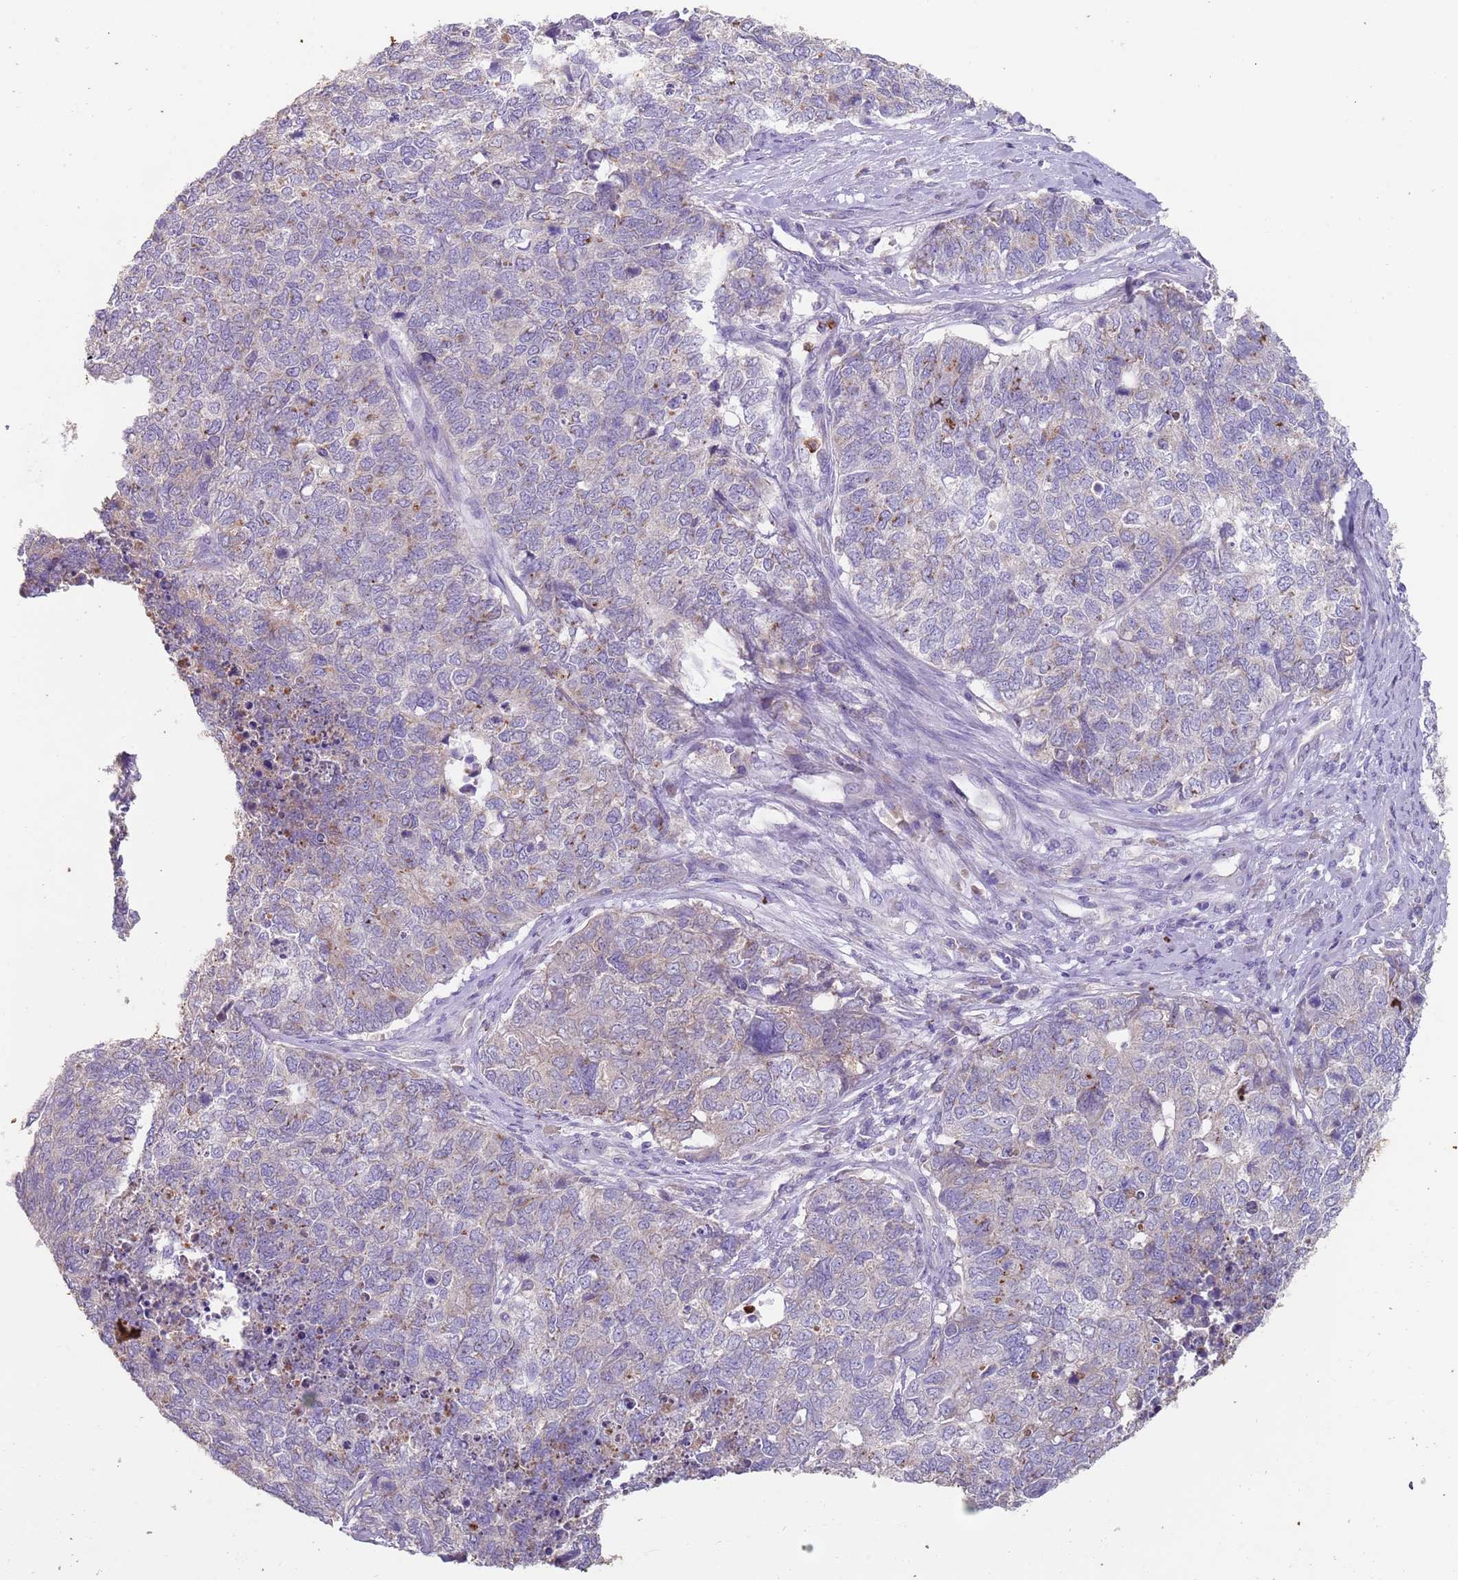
{"staining": {"intensity": "weak", "quantity": "<25%", "location": "cytoplasmic/membranous"}, "tissue": "cervical cancer", "cell_type": "Tumor cells", "image_type": "cancer", "snomed": [{"axis": "morphology", "description": "Squamous cell carcinoma, NOS"}, {"axis": "topography", "description": "Cervix"}], "caption": "A high-resolution micrograph shows immunohistochemistry staining of cervical squamous cell carcinoma, which exhibits no significant positivity in tumor cells. (Brightfield microscopy of DAB (3,3'-diaminobenzidine) immunohistochemistry (IHC) at high magnification).", "gene": "TMEM251", "patient": {"sex": "female", "age": 63}}